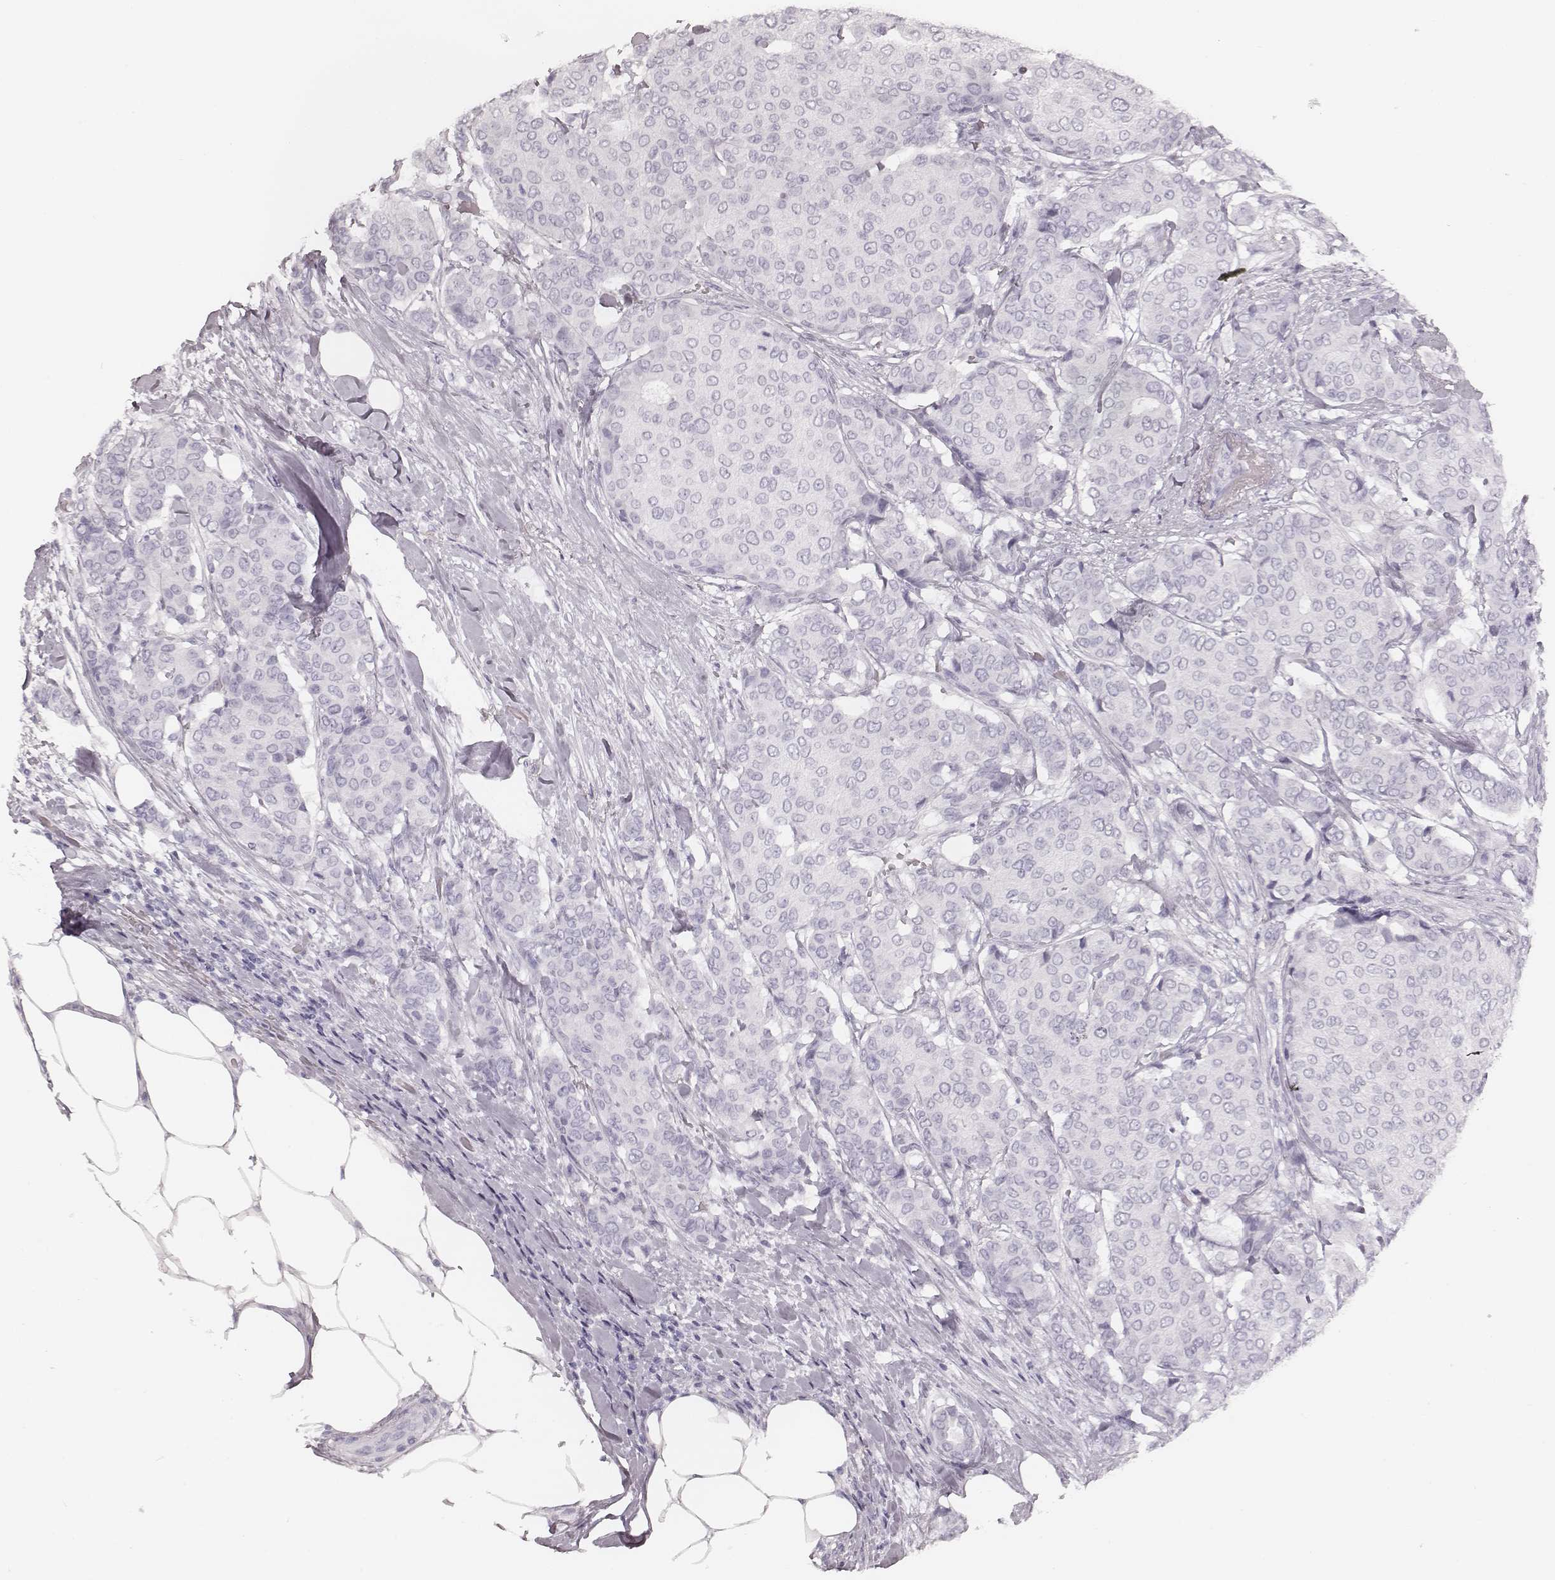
{"staining": {"intensity": "negative", "quantity": "none", "location": "none"}, "tissue": "breast cancer", "cell_type": "Tumor cells", "image_type": "cancer", "snomed": [{"axis": "morphology", "description": "Duct carcinoma"}, {"axis": "topography", "description": "Breast"}], "caption": "There is no significant positivity in tumor cells of breast invasive ductal carcinoma.", "gene": "MSX1", "patient": {"sex": "female", "age": 75}}